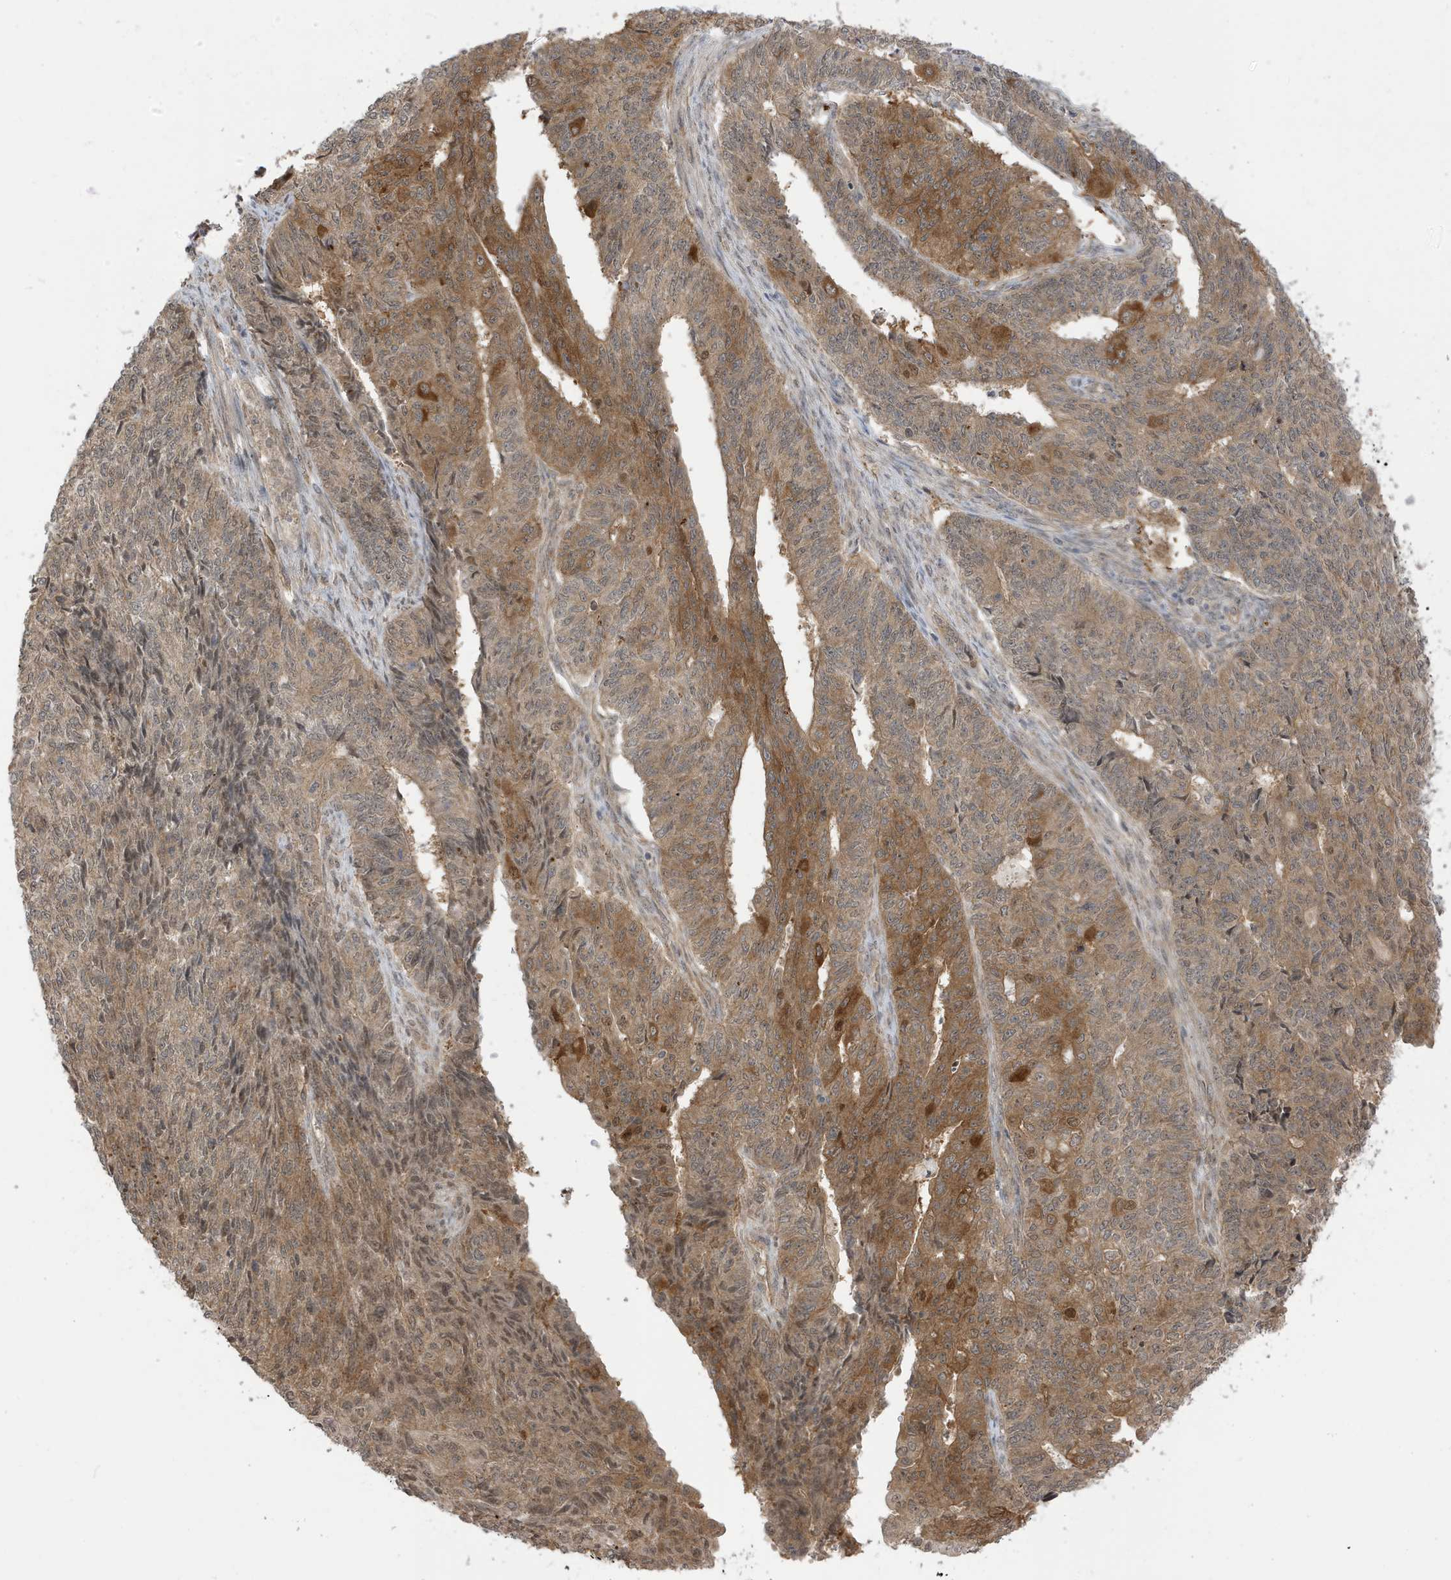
{"staining": {"intensity": "moderate", "quantity": ">75%", "location": "cytoplasmic/membranous,nuclear"}, "tissue": "endometrial cancer", "cell_type": "Tumor cells", "image_type": "cancer", "snomed": [{"axis": "morphology", "description": "Adenocarcinoma, NOS"}, {"axis": "topography", "description": "Endometrium"}], "caption": "Moderate cytoplasmic/membranous and nuclear positivity for a protein is present in about >75% of tumor cells of endometrial adenocarcinoma using IHC.", "gene": "TAB3", "patient": {"sex": "female", "age": 32}}